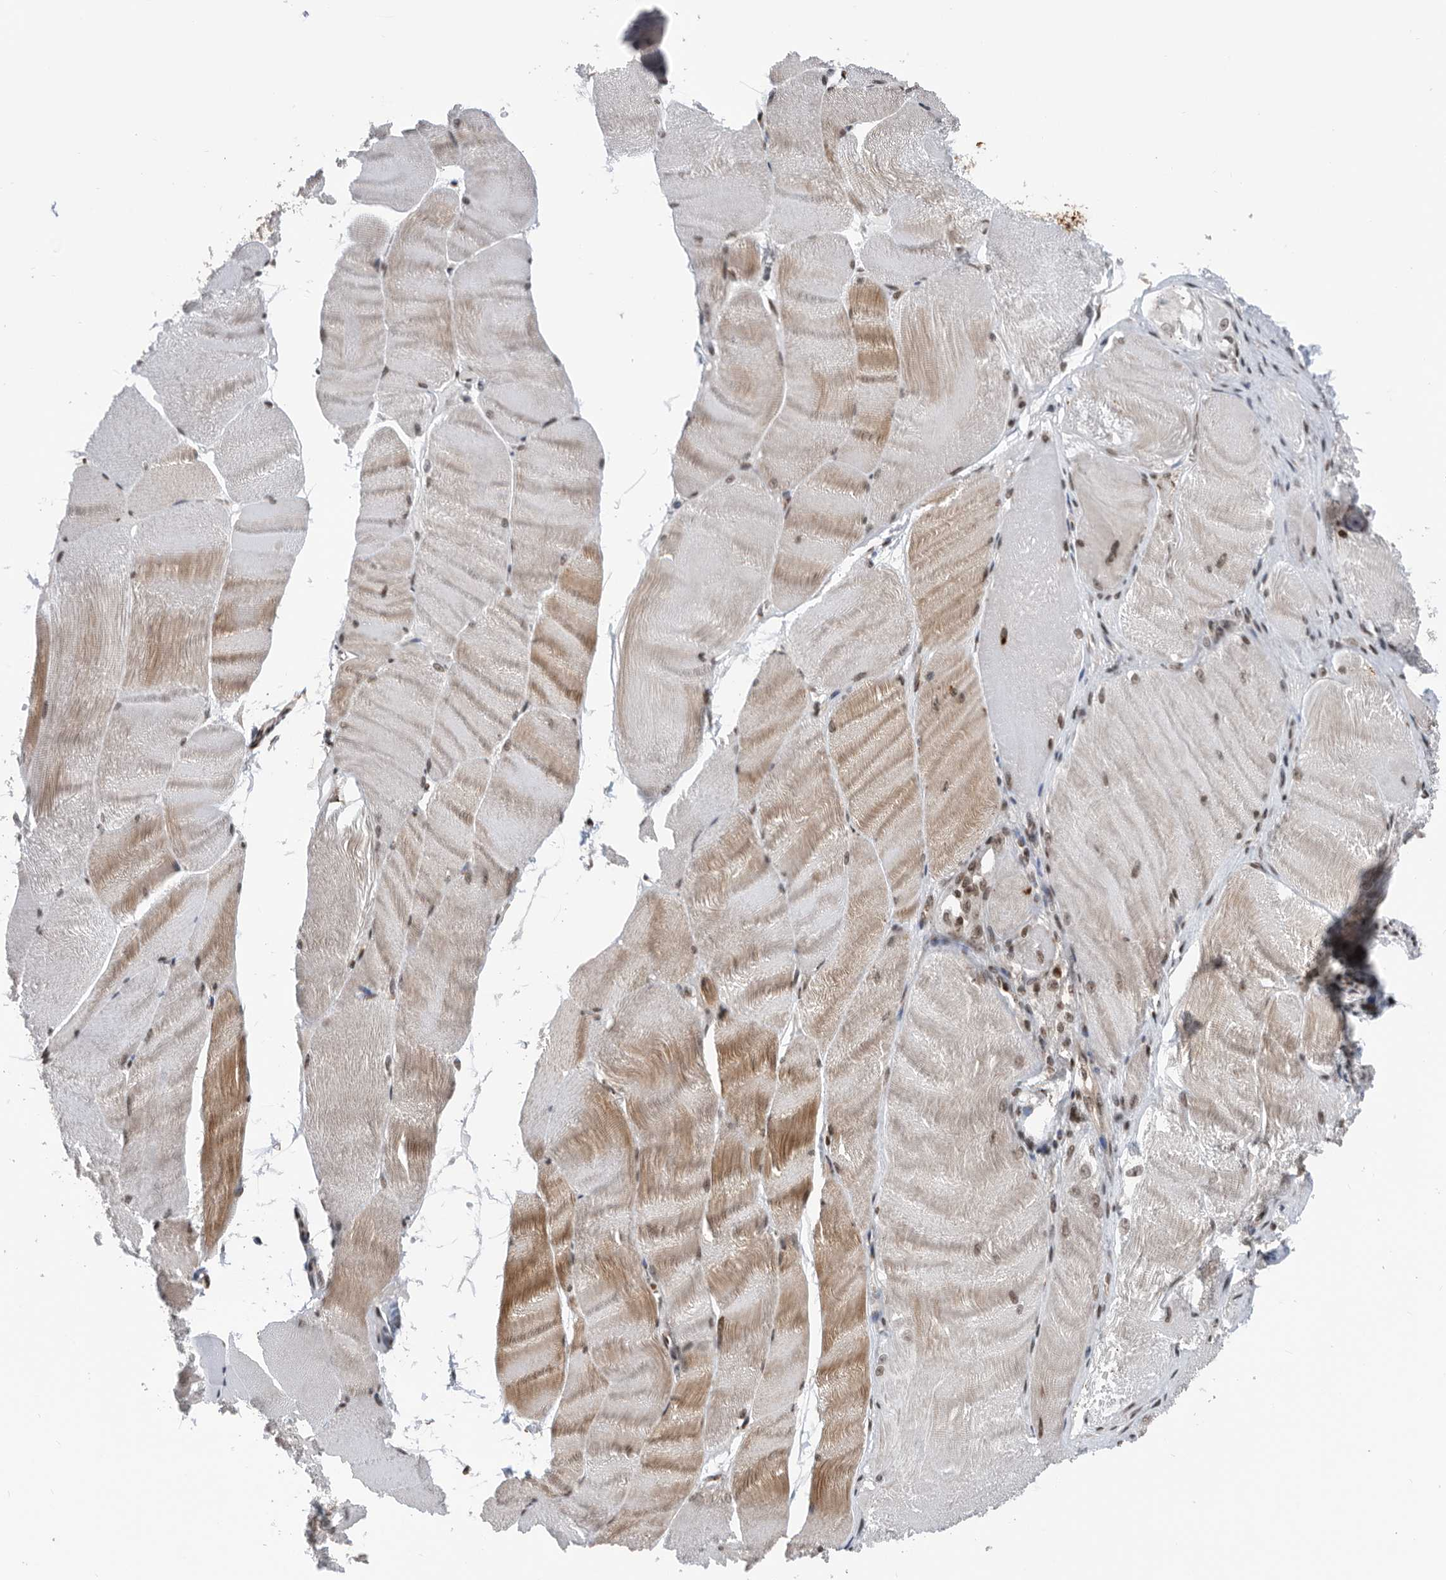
{"staining": {"intensity": "moderate", "quantity": "<25%", "location": "cytoplasmic/membranous,nuclear"}, "tissue": "skeletal muscle", "cell_type": "Myocytes", "image_type": "normal", "snomed": [{"axis": "morphology", "description": "Normal tissue, NOS"}, {"axis": "morphology", "description": "Basal cell carcinoma"}, {"axis": "topography", "description": "Skeletal muscle"}], "caption": "Immunohistochemistry (IHC) micrograph of benign human skeletal muscle stained for a protein (brown), which exhibits low levels of moderate cytoplasmic/membranous,nuclear positivity in about <25% of myocytes.", "gene": "SNRNP48", "patient": {"sex": "female", "age": 64}}